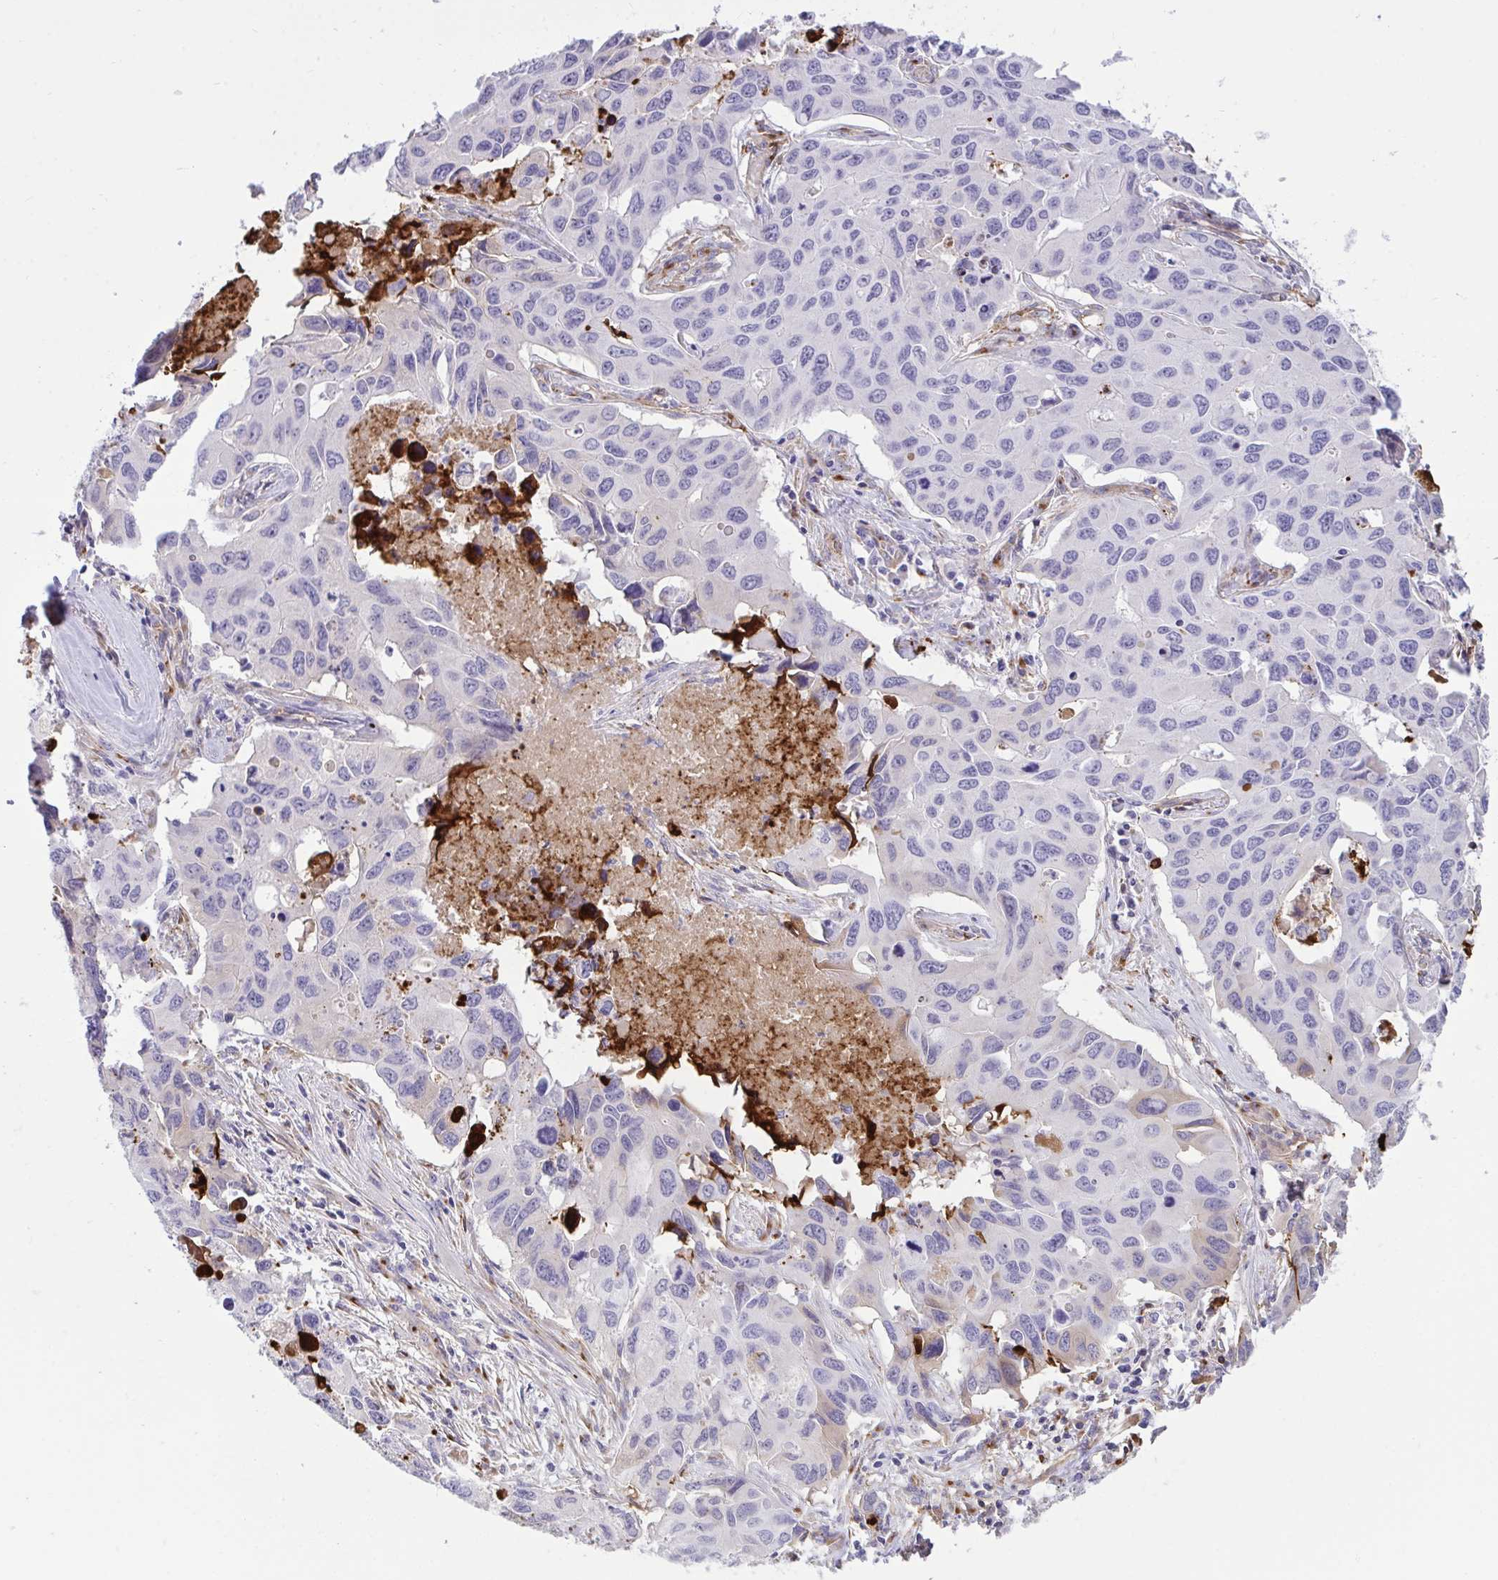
{"staining": {"intensity": "moderate", "quantity": "<25%", "location": "cytoplasmic/membranous"}, "tissue": "lung cancer", "cell_type": "Tumor cells", "image_type": "cancer", "snomed": [{"axis": "morphology", "description": "Adenocarcinoma, NOS"}, {"axis": "topography", "description": "Lung"}], "caption": "Immunohistochemistry (IHC) of adenocarcinoma (lung) exhibits low levels of moderate cytoplasmic/membranous staining in about <25% of tumor cells.", "gene": "F2", "patient": {"sex": "male", "age": 64}}